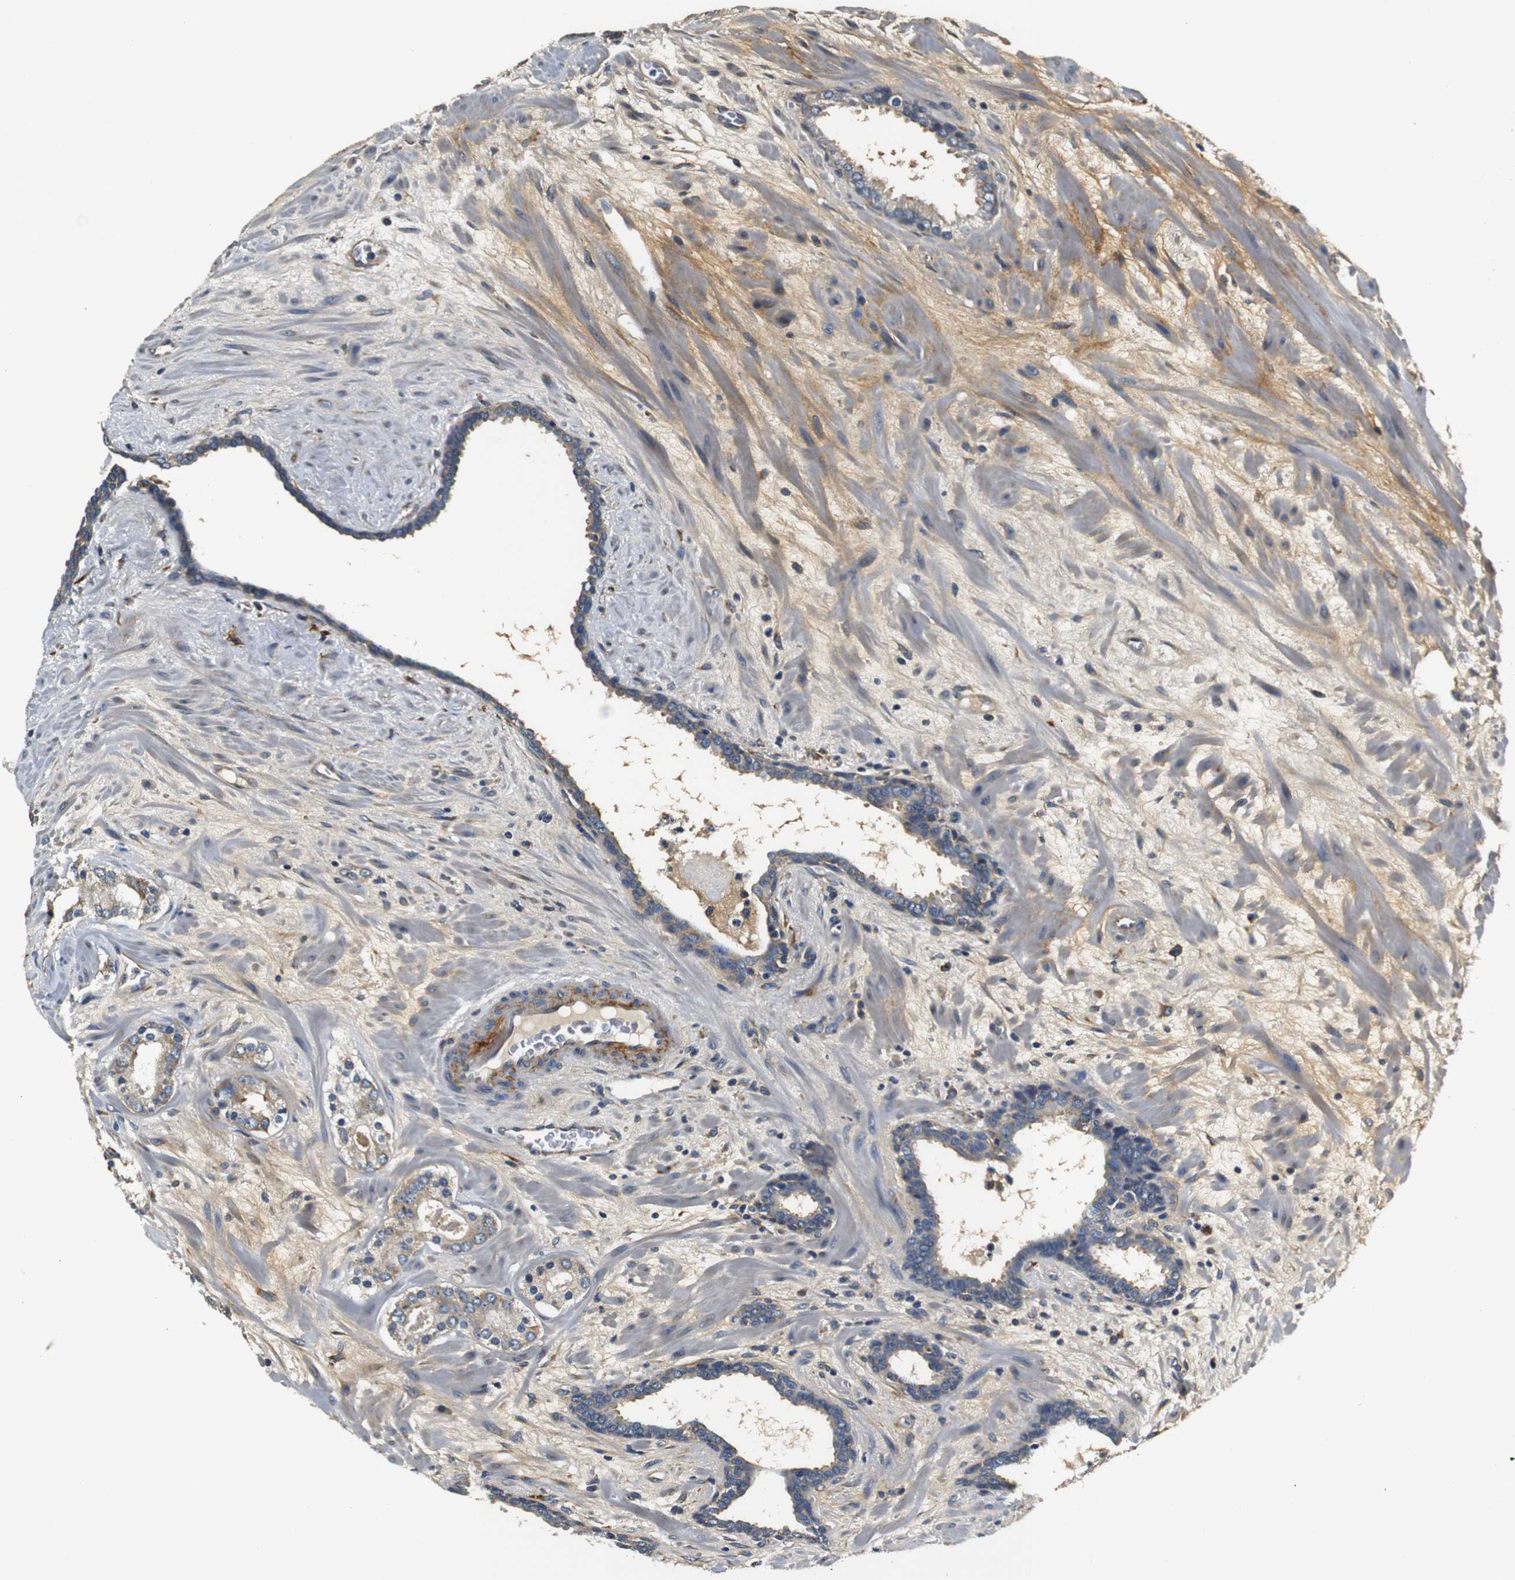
{"staining": {"intensity": "moderate", "quantity": ">75%", "location": "cytoplasmic/membranous"}, "tissue": "prostate cancer", "cell_type": "Tumor cells", "image_type": "cancer", "snomed": [{"axis": "morphology", "description": "Adenocarcinoma, Low grade"}, {"axis": "topography", "description": "Prostate"}], "caption": "Prostate cancer tissue shows moderate cytoplasmic/membranous staining in about >75% of tumor cells, visualized by immunohistochemistry. (Stains: DAB in brown, nuclei in blue, Microscopy: brightfield microscopy at high magnification).", "gene": "COL1A1", "patient": {"sex": "male", "age": 63}}